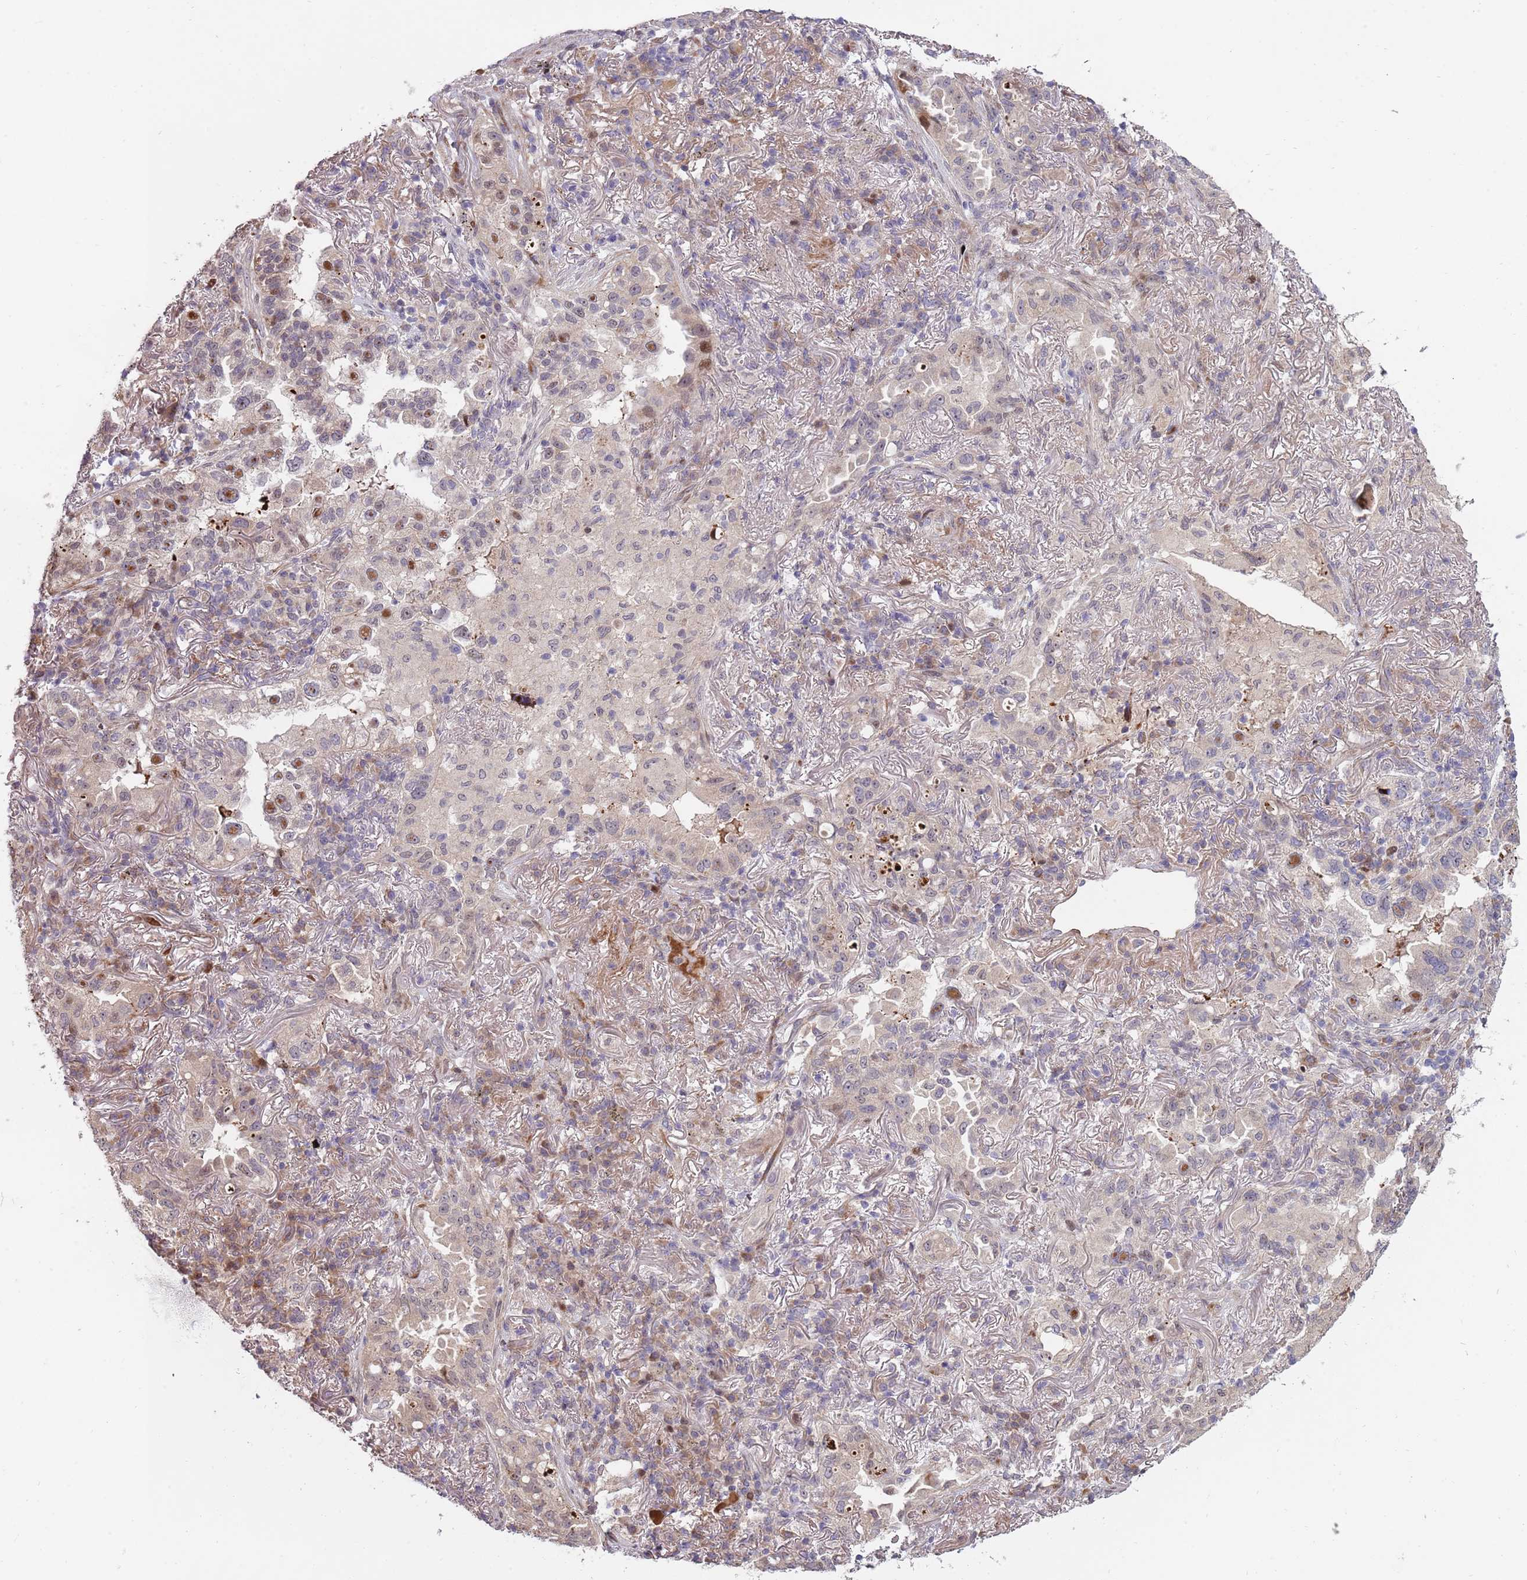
{"staining": {"intensity": "moderate", "quantity": "<25%", "location": "nuclear"}, "tissue": "lung cancer", "cell_type": "Tumor cells", "image_type": "cancer", "snomed": [{"axis": "morphology", "description": "Adenocarcinoma, NOS"}, {"axis": "topography", "description": "Lung"}], "caption": "Brown immunohistochemical staining in lung cancer (adenocarcinoma) shows moderate nuclear expression in about <25% of tumor cells.", "gene": "SYNDIG1L", "patient": {"sex": "female", "age": 69}}